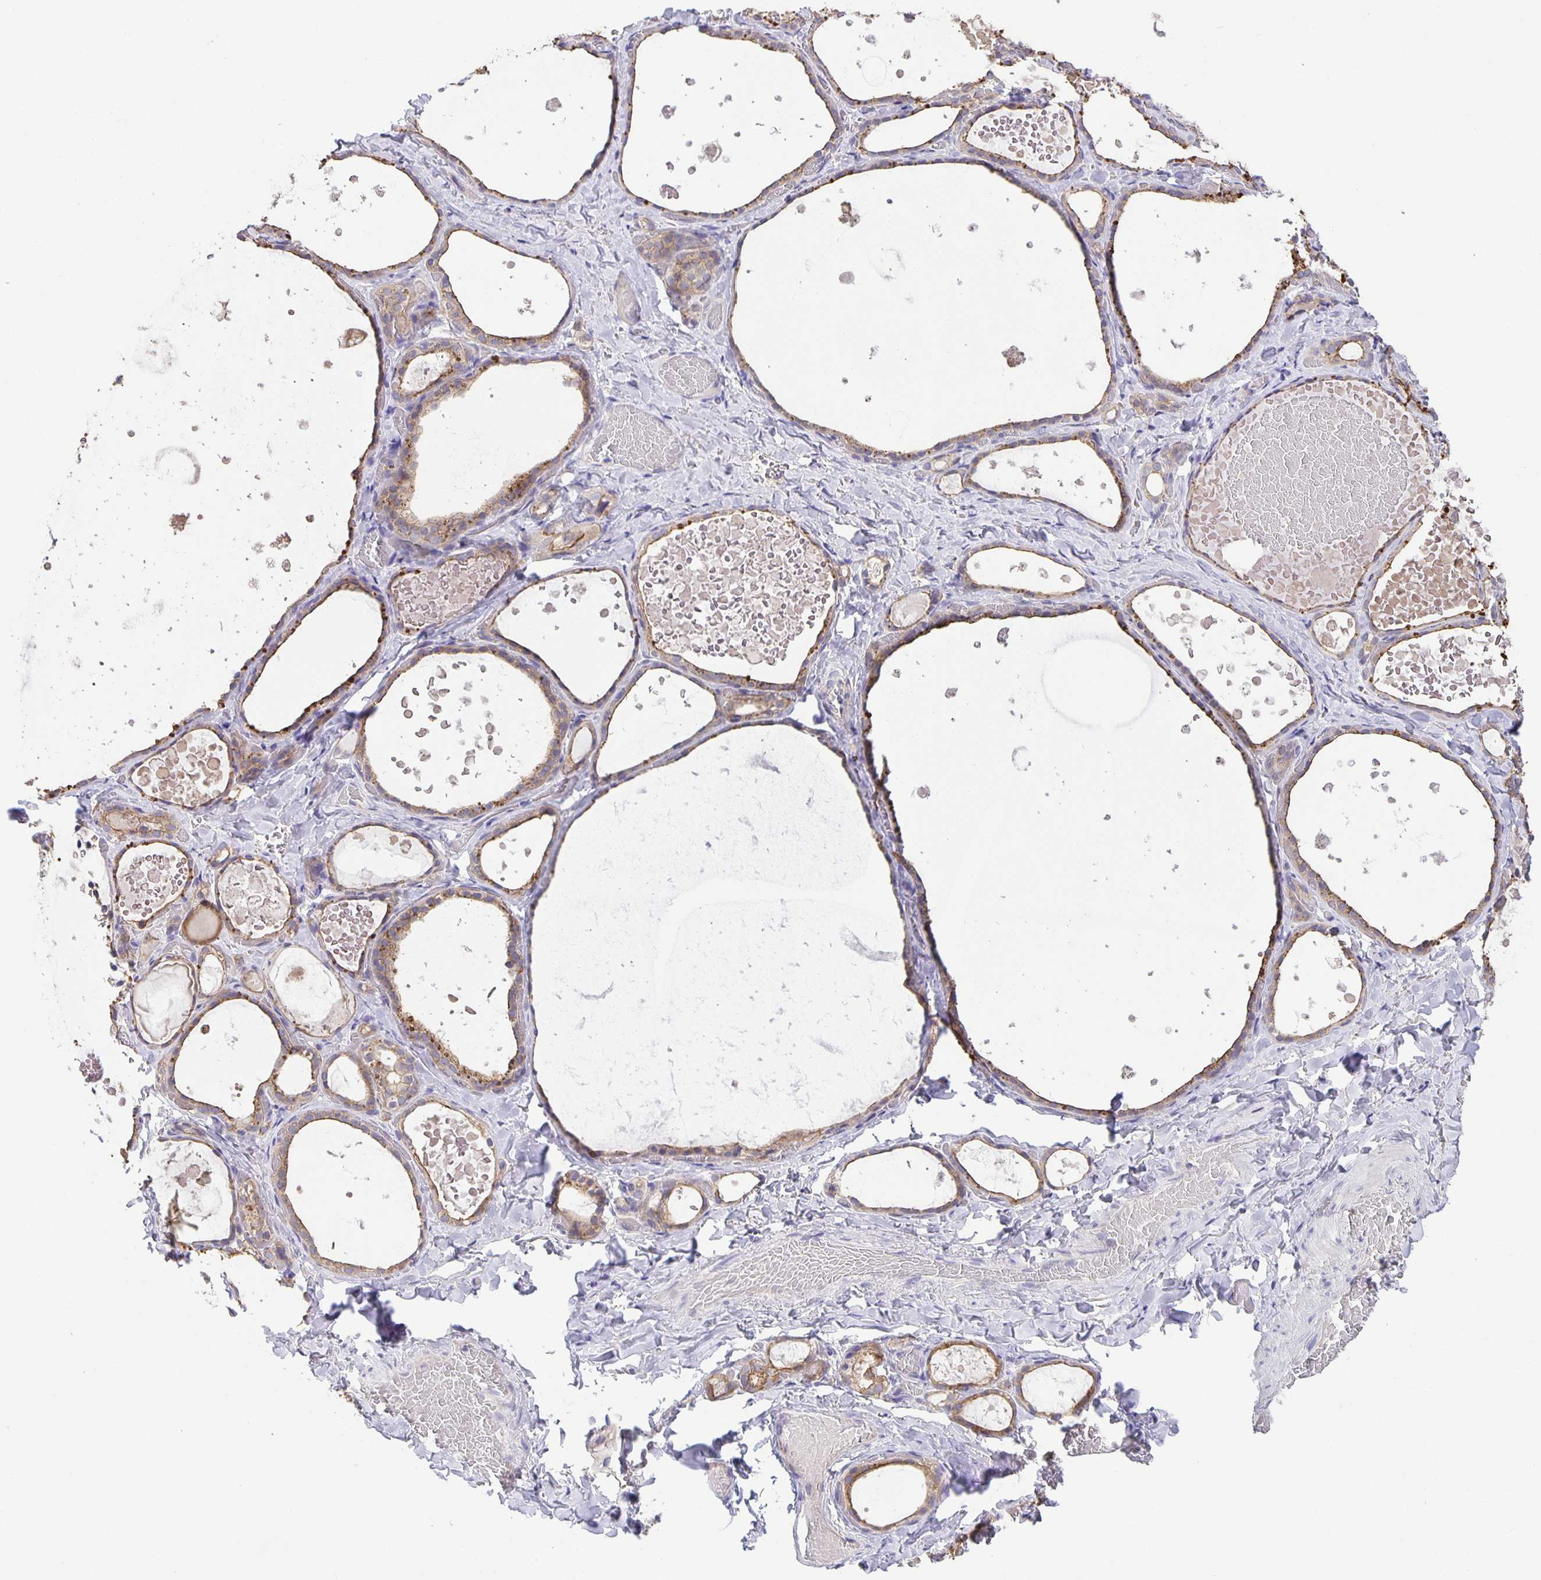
{"staining": {"intensity": "weak", "quantity": "25%-75%", "location": "cytoplasmic/membranous"}, "tissue": "thyroid gland", "cell_type": "Glandular cells", "image_type": "normal", "snomed": [{"axis": "morphology", "description": "Normal tissue, NOS"}, {"axis": "topography", "description": "Thyroid gland"}], "caption": "Immunohistochemistry (IHC) of unremarkable human thyroid gland displays low levels of weak cytoplasmic/membranous expression in approximately 25%-75% of glandular cells.", "gene": "PTPN3", "patient": {"sex": "female", "age": 56}}